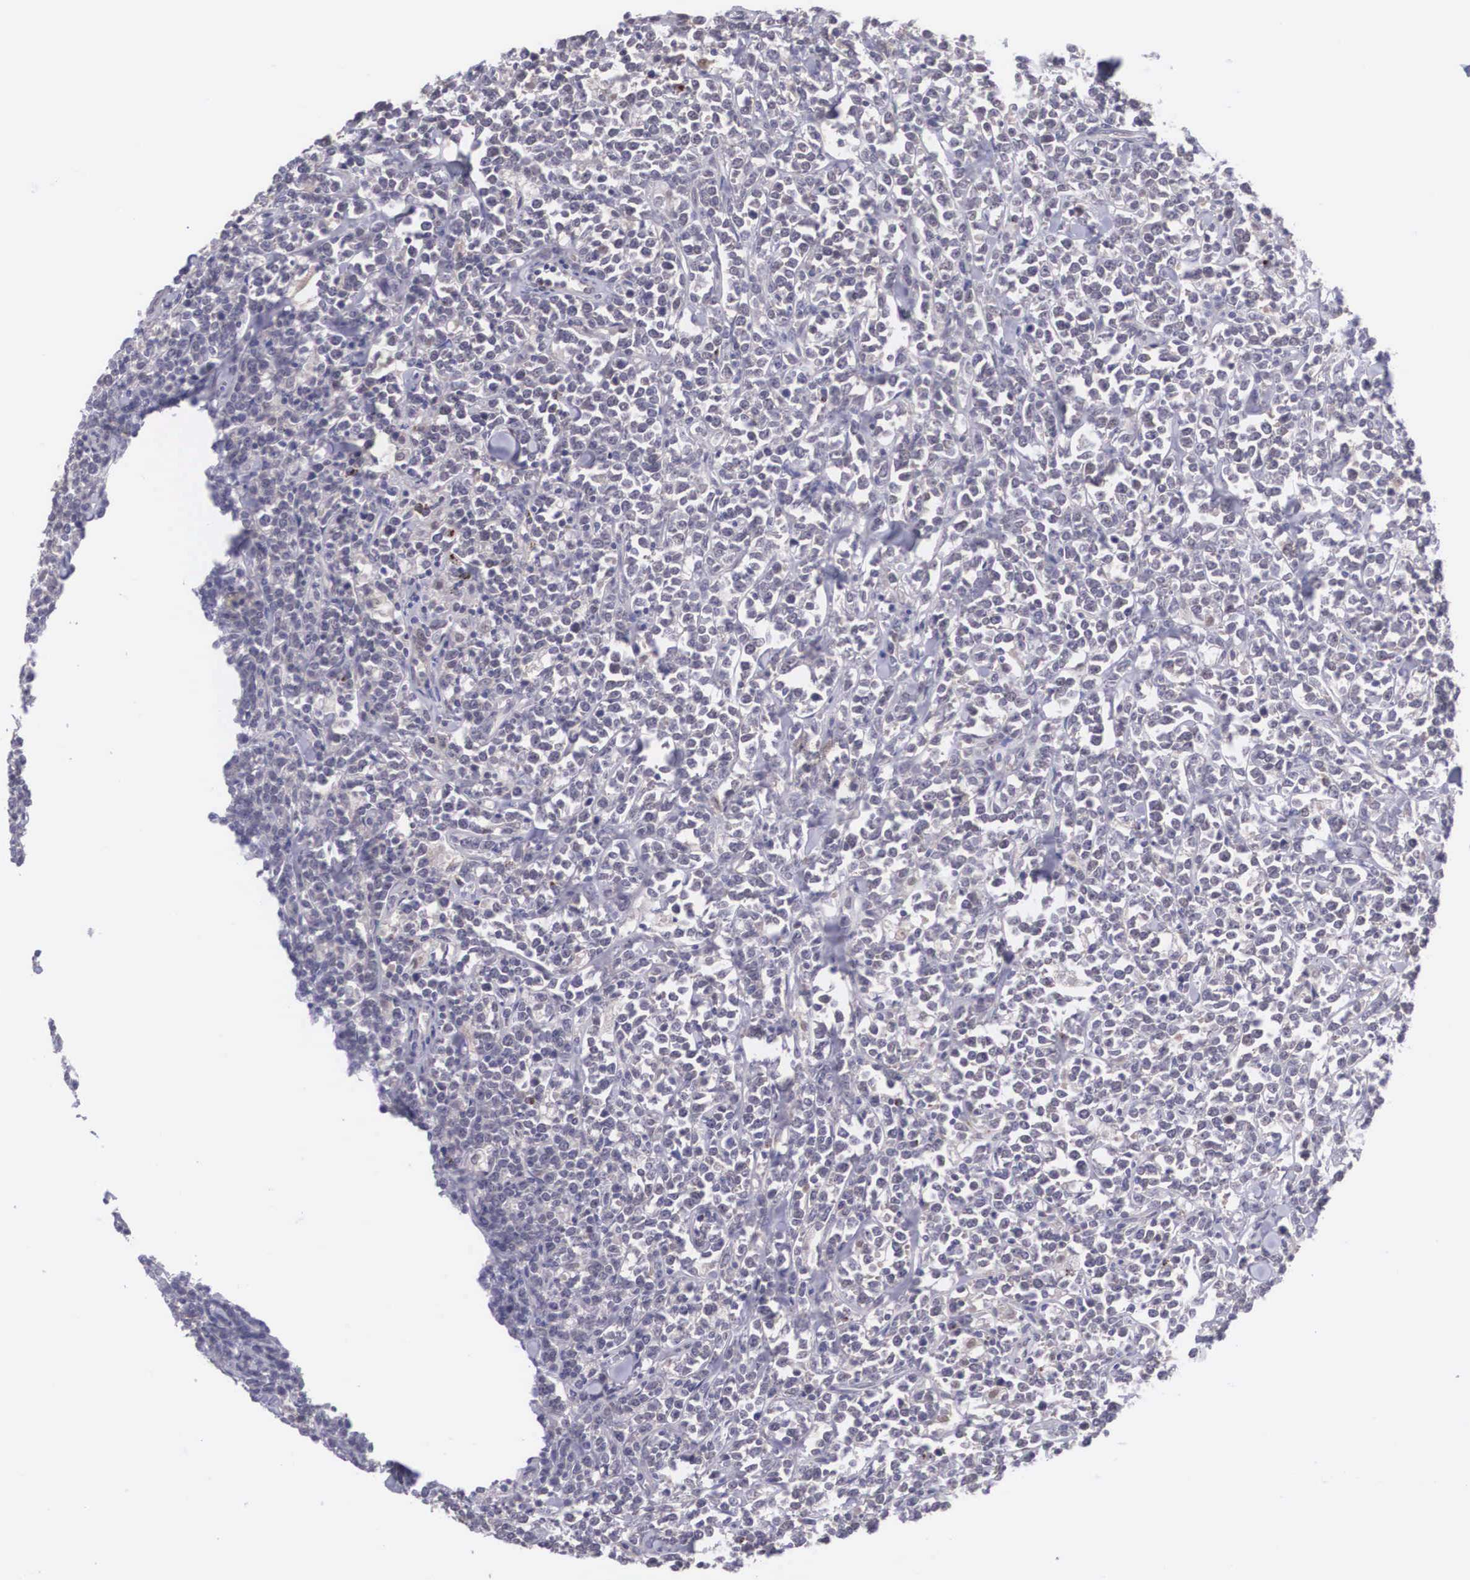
{"staining": {"intensity": "negative", "quantity": "none", "location": "none"}, "tissue": "lymphoma", "cell_type": "Tumor cells", "image_type": "cancer", "snomed": [{"axis": "morphology", "description": "Malignant lymphoma, non-Hodgkin's type, High grade"}, {"axis": "topography", "description": "Small intestine"}, {"axis": "topography", "description": "Colon"}], "caption": "Protein analysis of high-grade malignant lymphoma, non-Hodgkin's type displays no significant positivity in tumor cells.", "gene": "NINL", "patient": {"sex": "male", "age": 8}}